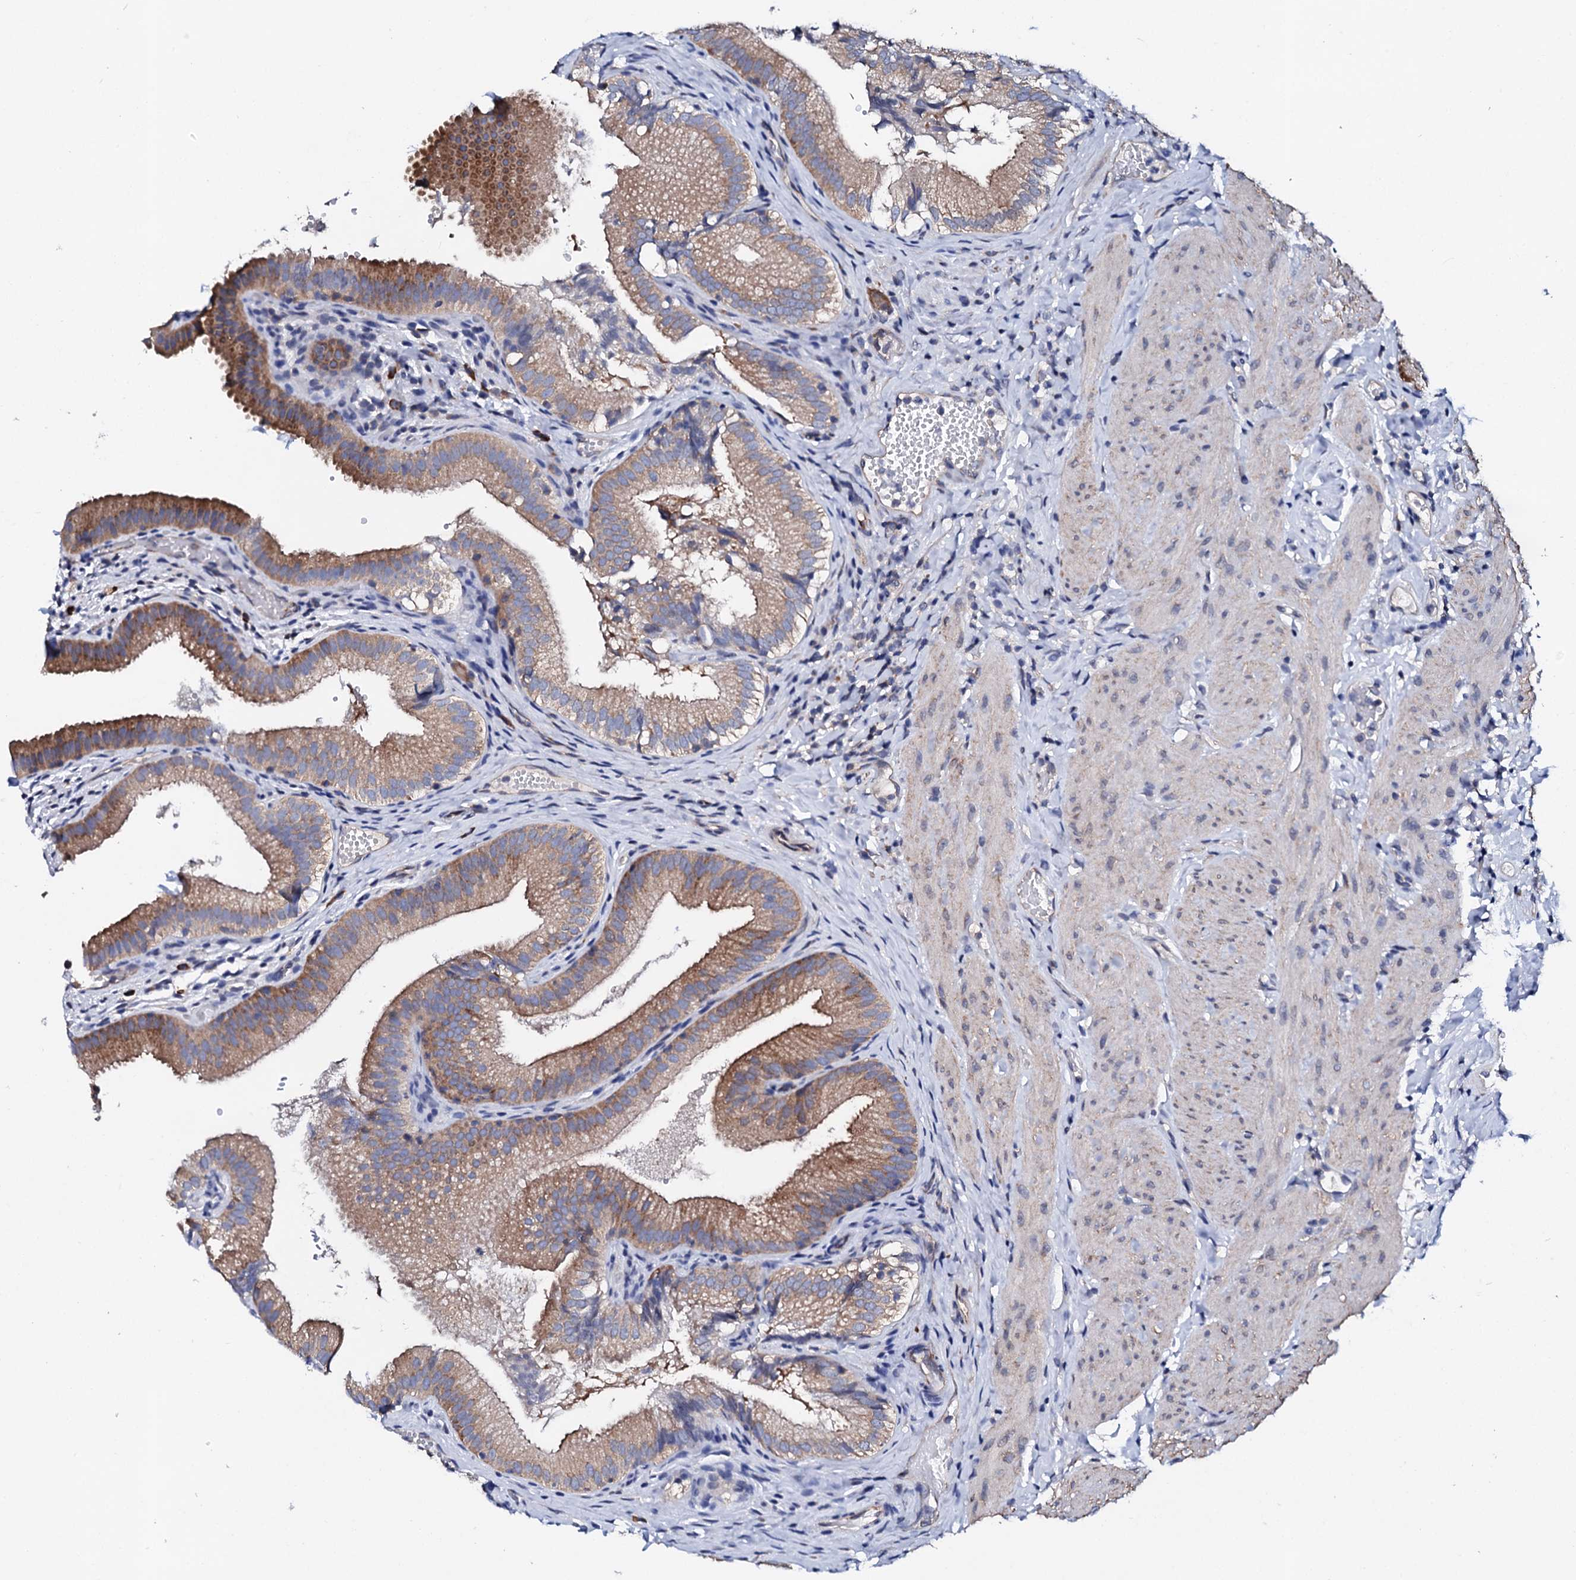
{"staining": {"intensity": "moderate", "quantity": ">75%", "location": "cytoplasmic/membranous"}, "tissue": "gallbladder", "cell_type": "Glandular cells", "image_type": "normal", "snomed": [{"axis": "morphology", "description": "Normal tissue, NOS"}, {"axis": "topography", "description": "Gallbladder"}], "caption": "Benign gallbladder reveals moderate cytoplasmic/membranous expression in about >75% of glandular cells The protein is stained brown, and the nuclei are stained in blue (DAB IHC with brightfield microscopy, high magnification)..", "gene": "NUP58", "patient": {"sex": "female", "age": 30}}